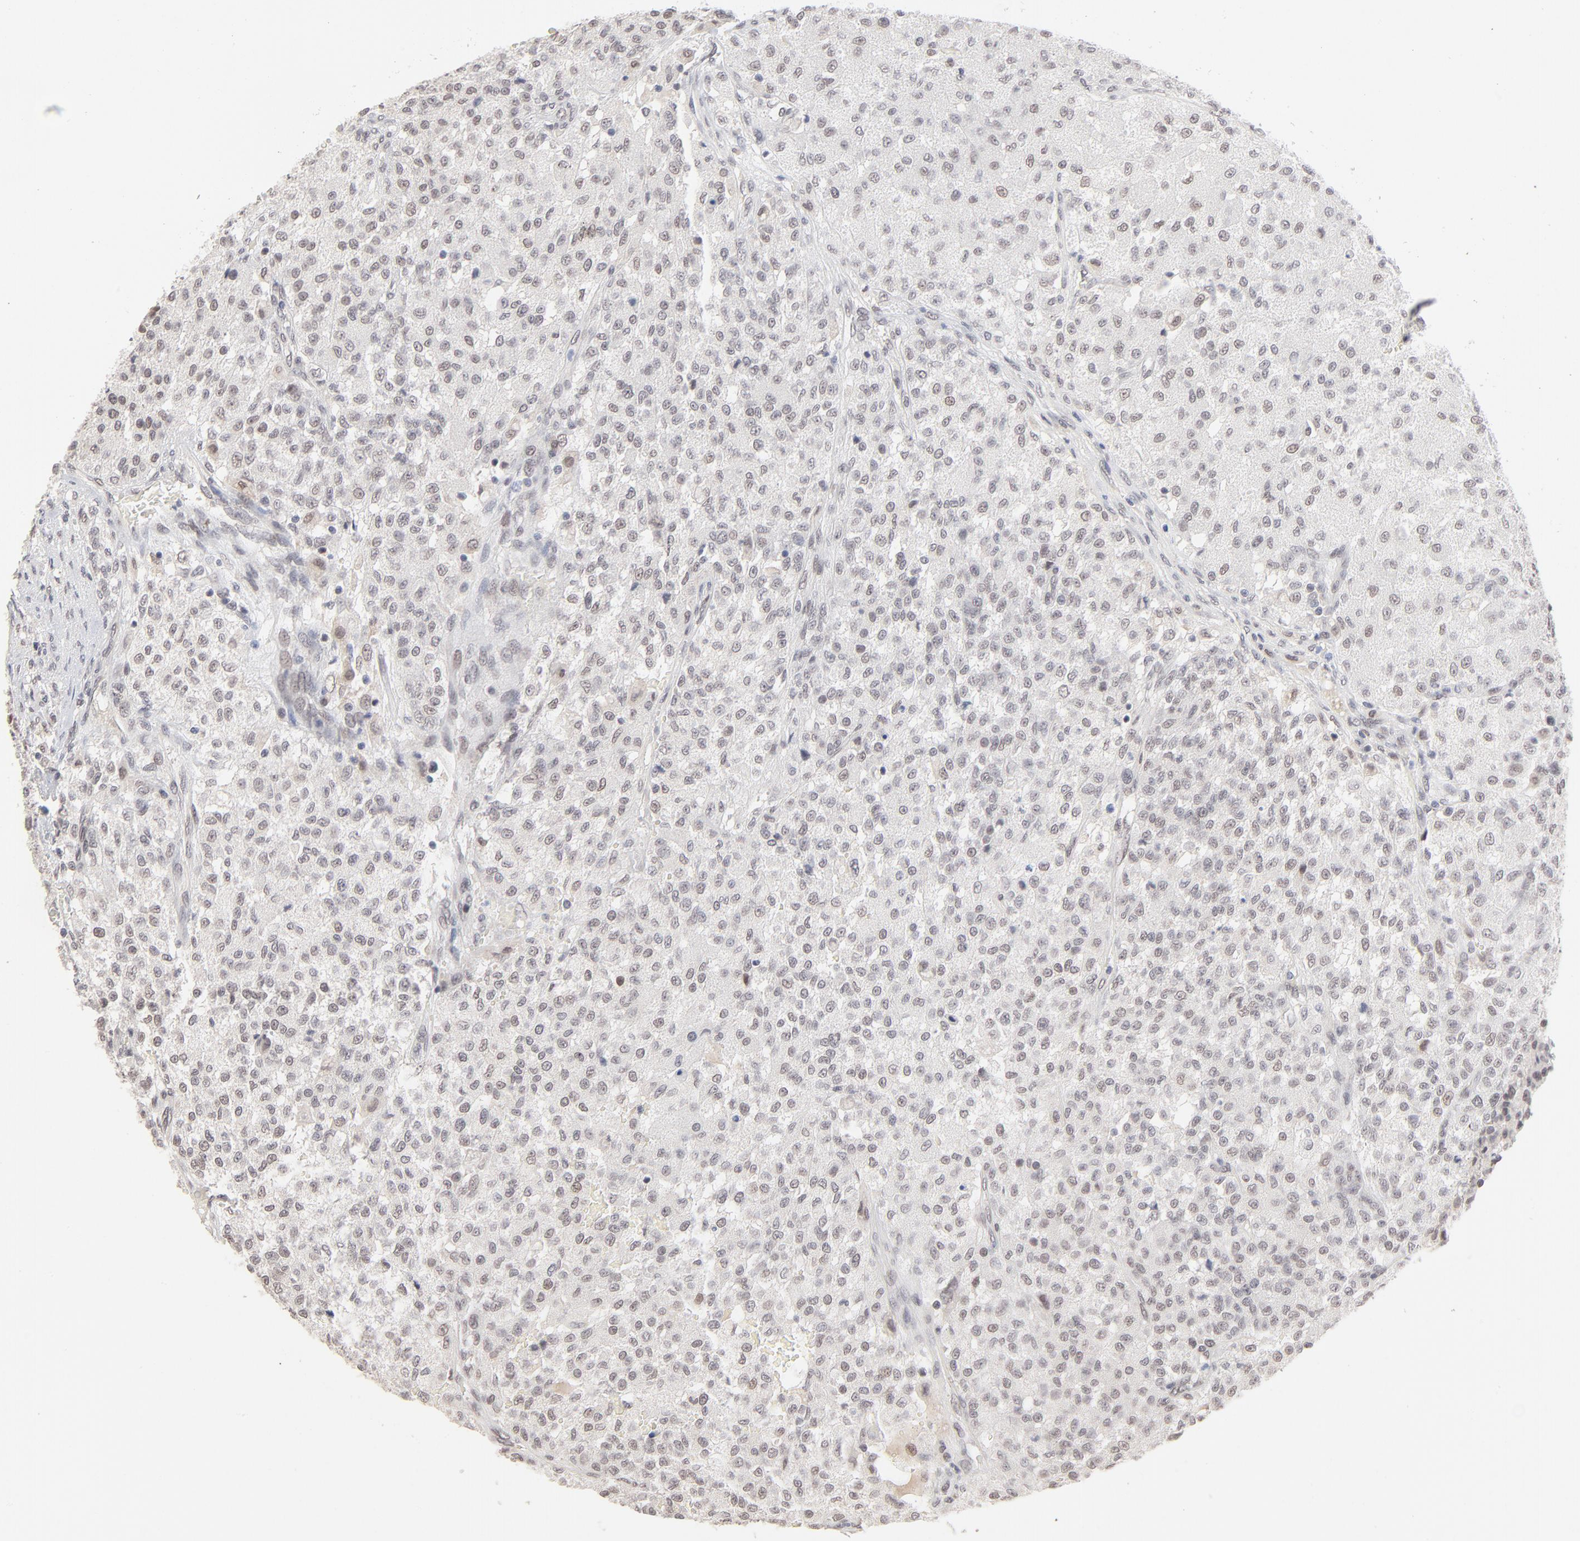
{"staining": {"intensity": "weak", "quantity": "<25%", "location": "nuclear"}, "tissue": "testis cancer", "cell_type": "Tumor cells", "image_type": "cancer", "snomed": [{"axis": "morphology", "description": "Seminoma, NOS"}, {"axis": "topography", "description": "Testis"}], "caption": "This photomicrograph is of seminoma (testis) stained with IHC to label a protein in brown with the nuclei are counter-stained blue. There is no staining in tumor cells.", "gene": "MBIP", "patient": {"sex": "male", "age": 59}}